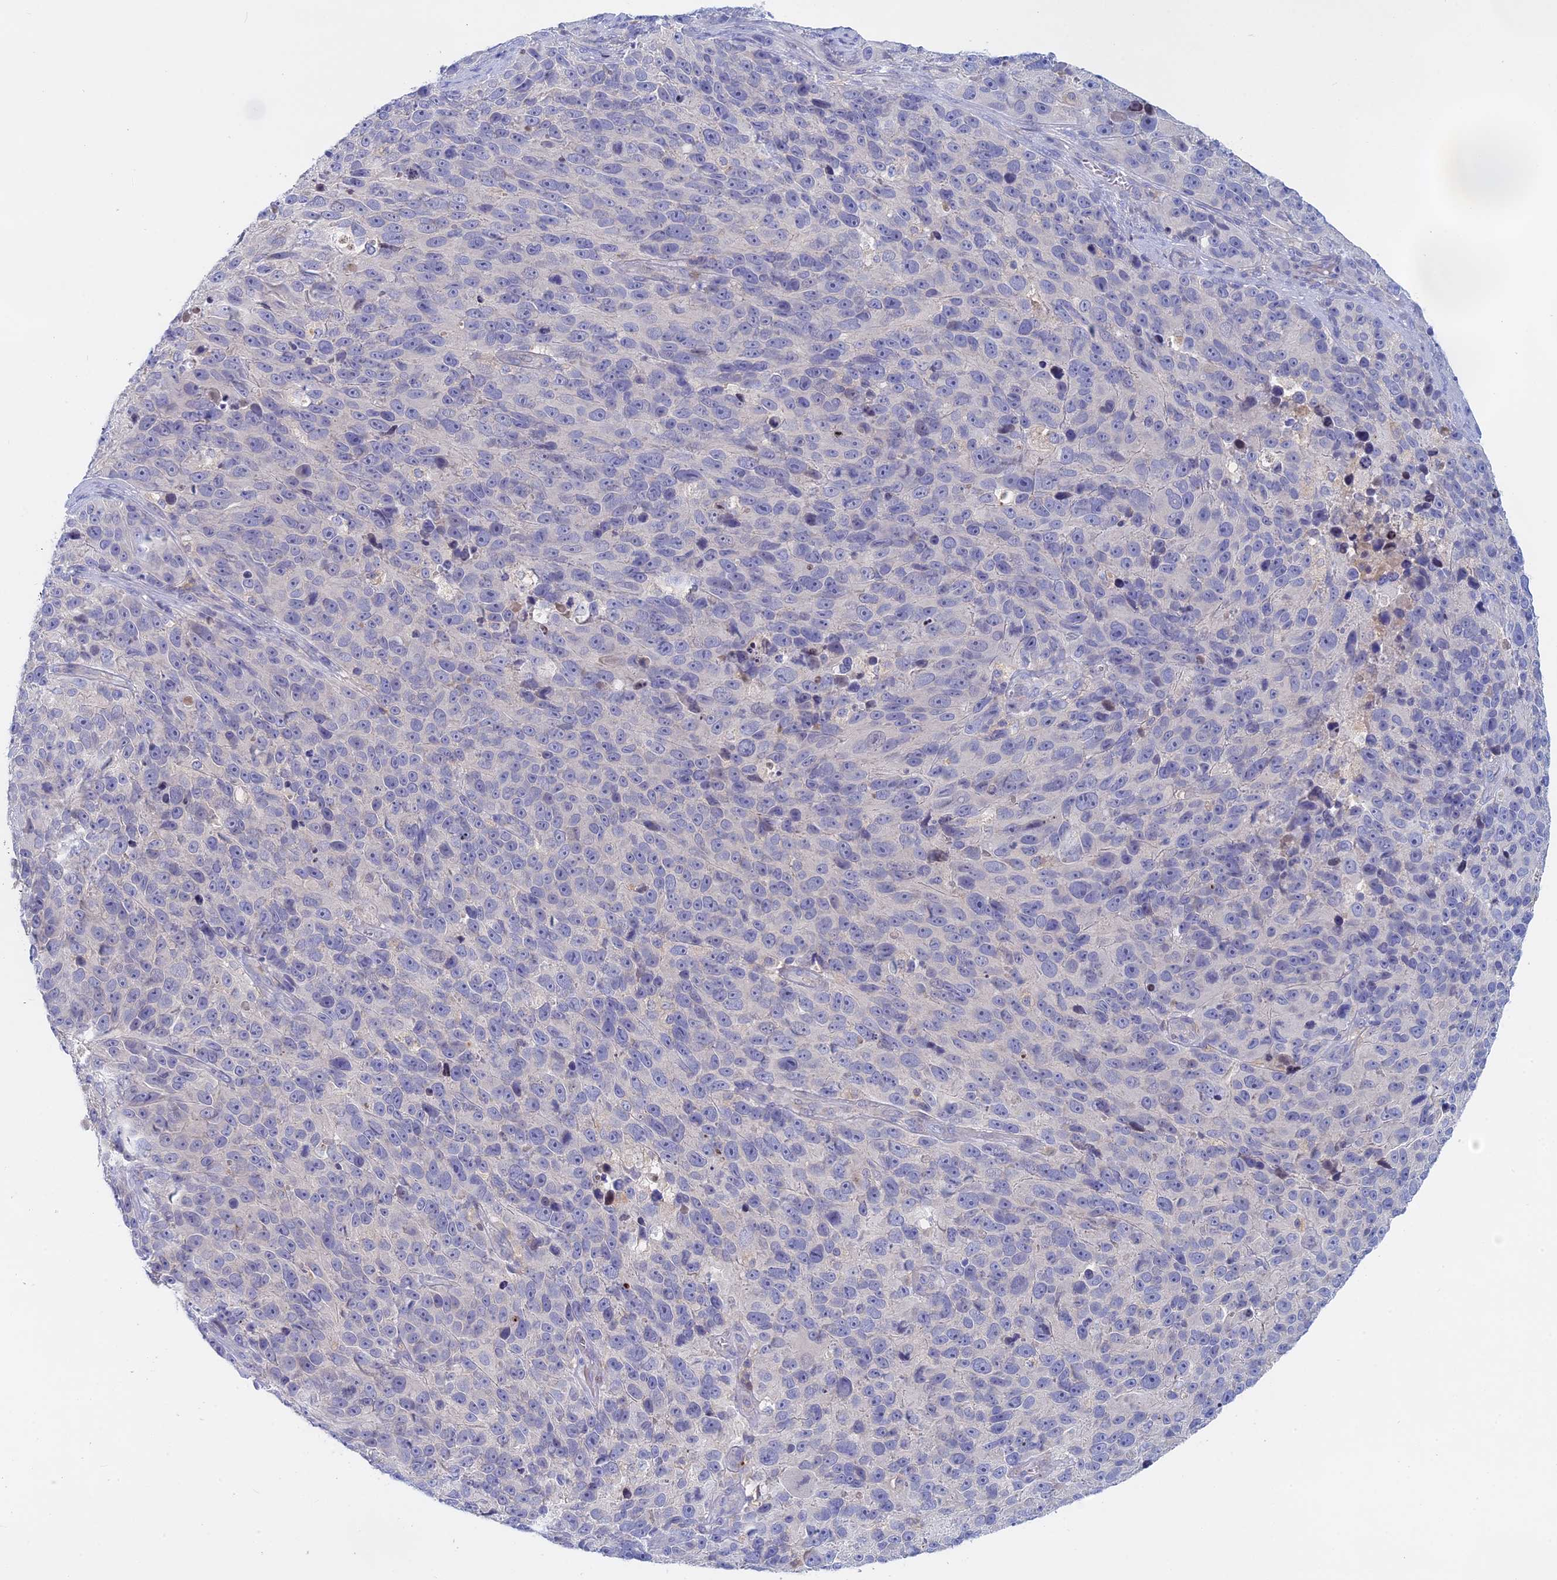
{"staining": {"intensity": "negative", "quantity": "none", "location": "none"}, "tissue": "melanoma", "cell_type": "Tumor cells", "image_type": "cancer", "snomed": [{"axis": "morphology", "description": "Malignant melanoma, NOS"}, {"axis": "topography", "description": "Skin"}], "caption": "DAB (3,3'-diaminobenzidine) immunohistochemical staining of malignant melanoma exhibits no significant positivity in tumor cells.", "gene": "ACP7", "patient": {"sex": "male", "age": 84}}